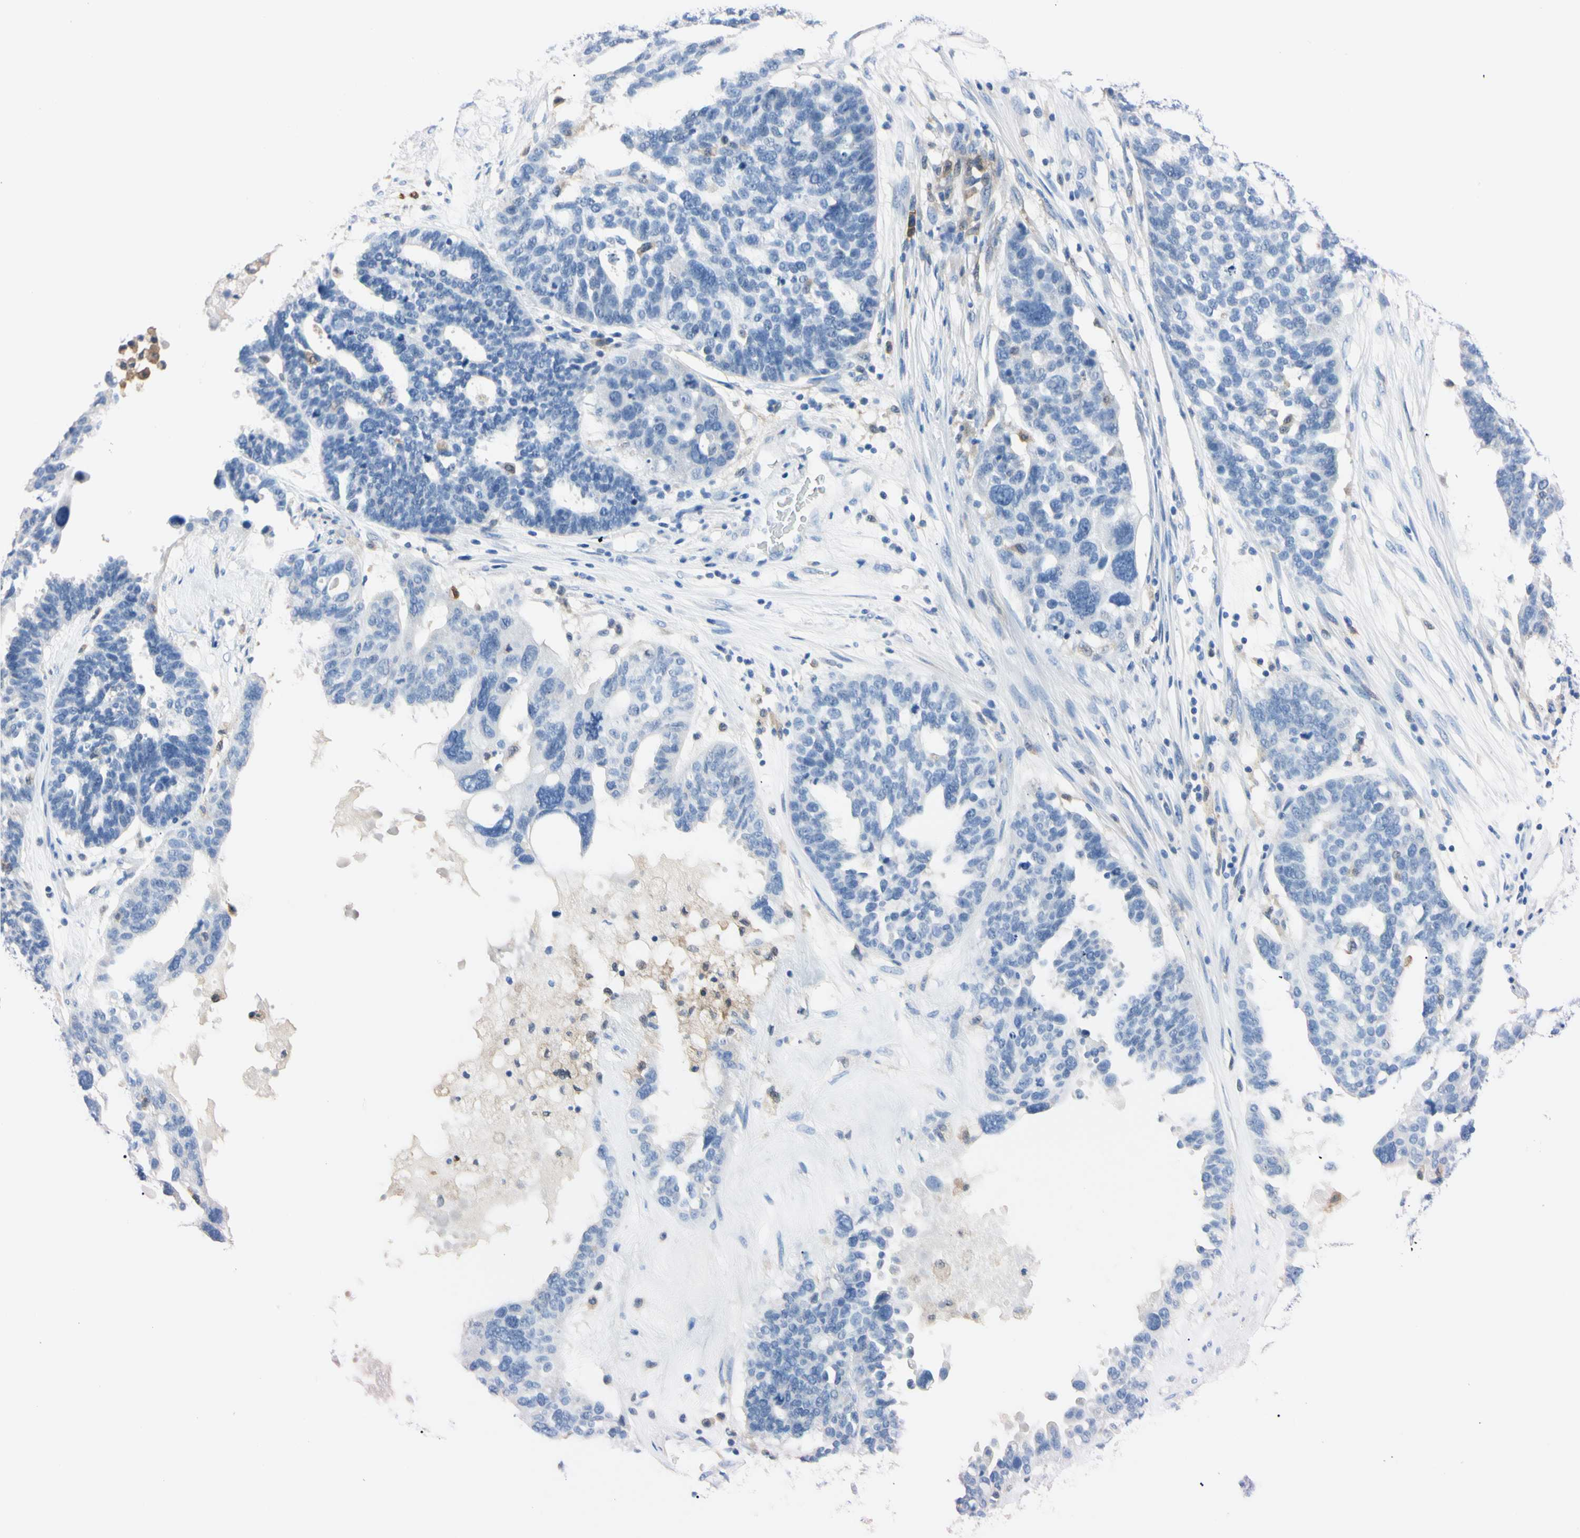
{"staining": {"intensity": "negative", "quantity": "none", "location": "none"}, "tissue": "ovarian cancer", "cell_type": "Tumor cells", "image_type": "cancer", "snomed": [{"axis": "morphology", "description": "Cystadenocarcinoma, serous, NOS"}, {"axis": "topography", "description": "Ovary"}], "caption": "High magnification brightfield microscopy of ovarian cancer (serous cystadenocarcinoma) stained with DAB (3,3'-diaminobenzidine) (brown) and counterstained with hematoxylin (blue): tumor cells show no significant expression. (DAB immunohistochemistry with hematoxylin counter stain).", "gene": "NCF4", "patient": {"sex": "female", "age": 59}}